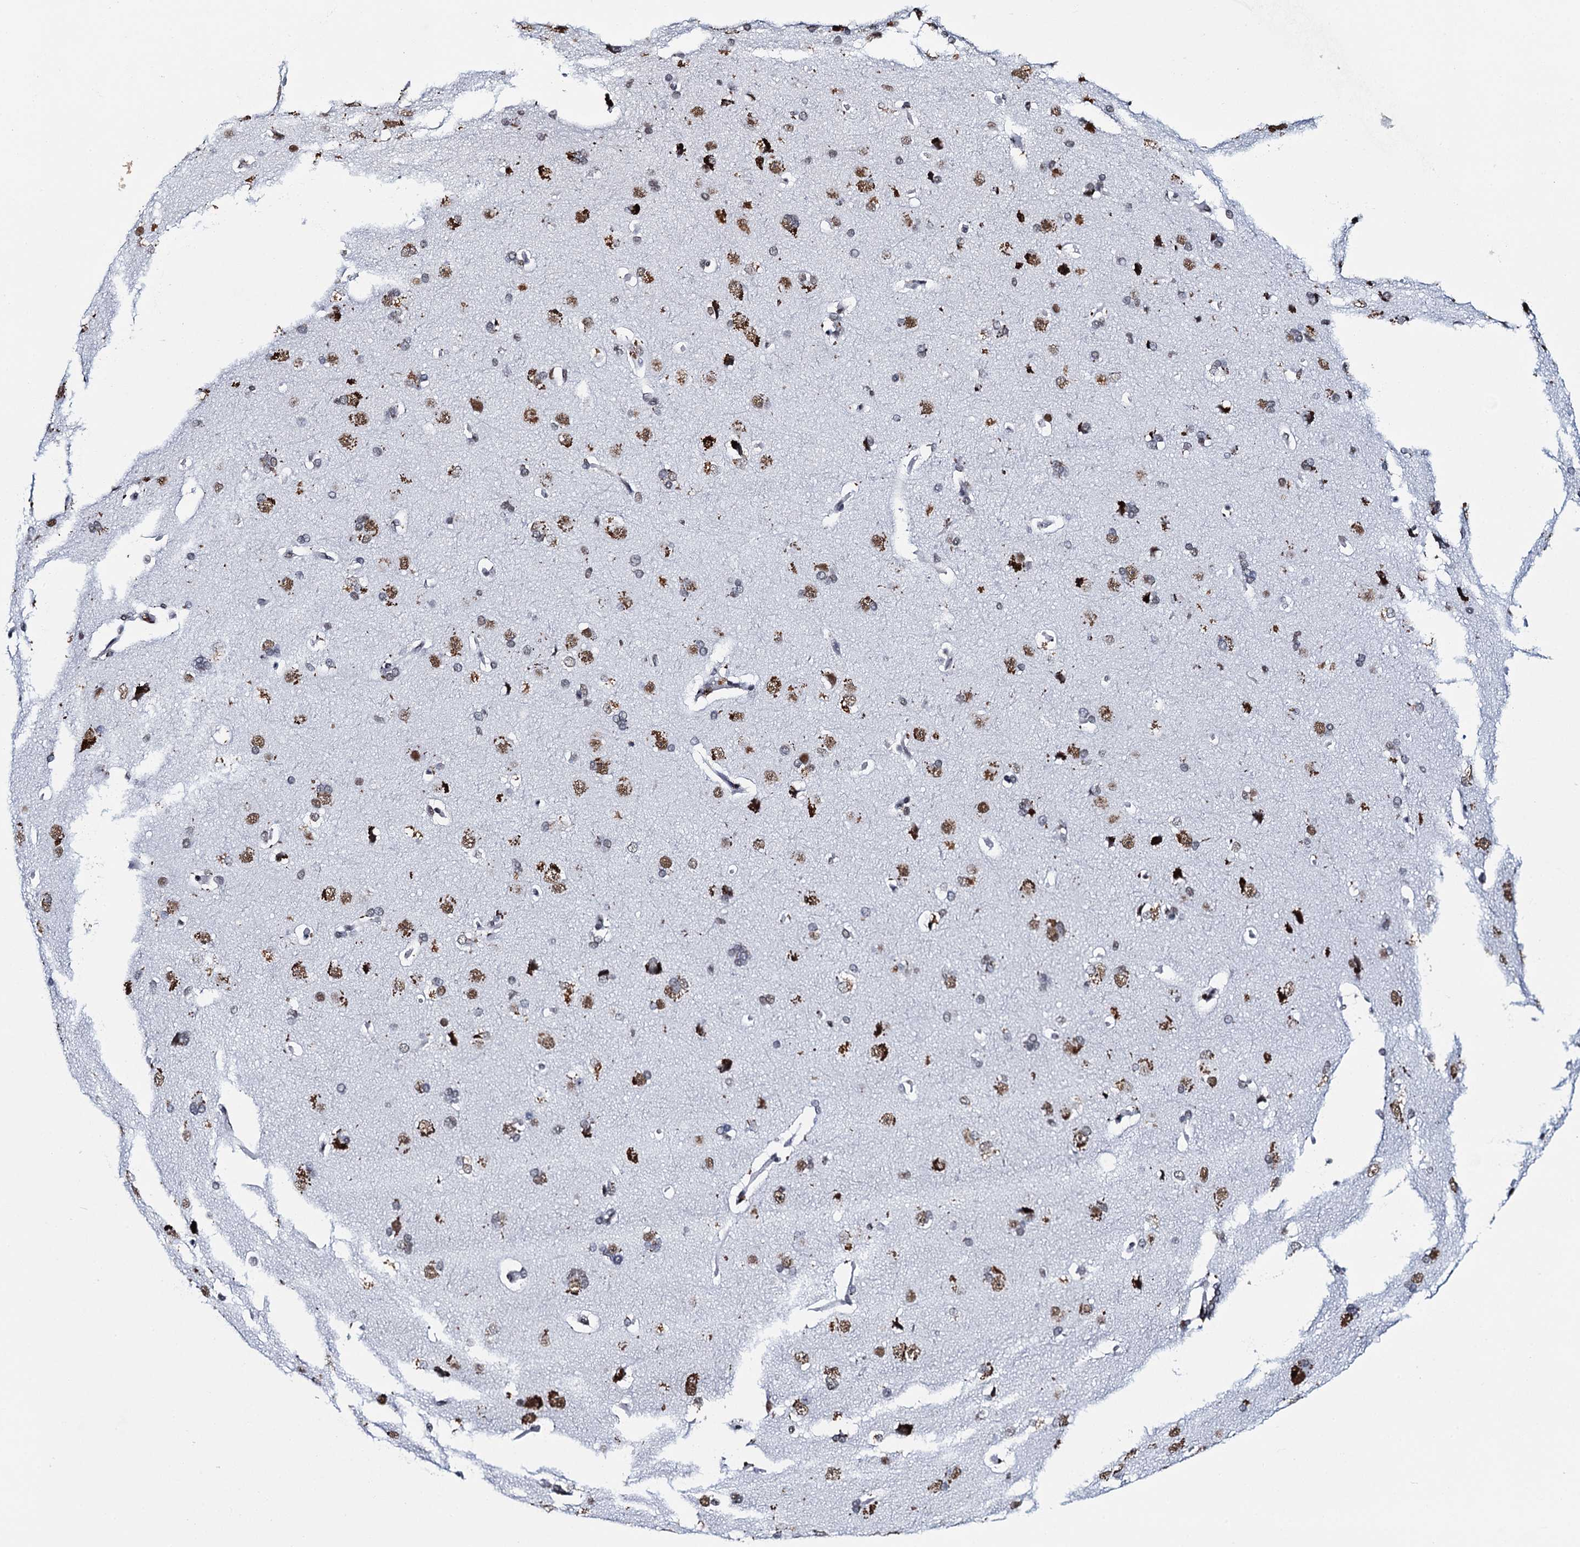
{"staining": {"intensity": "negative", "quantity": "none", "location": "none"}, "tissue": "cerebral cortex", "cell_type": "Endothelial cells", "image_type": "normal", "snomed": [{"axis": "morphology", "description": "Normal tissue, NOS"}, {"axis": "topography", "description": "Cerebral cortex"}], "caption": "Immunohistochemical staining of benign cerebral cortex displays no significant expression in endothelial cells.", "gene": "HNRNPUL2", "patient": {"sex": "male", "age": 62}}